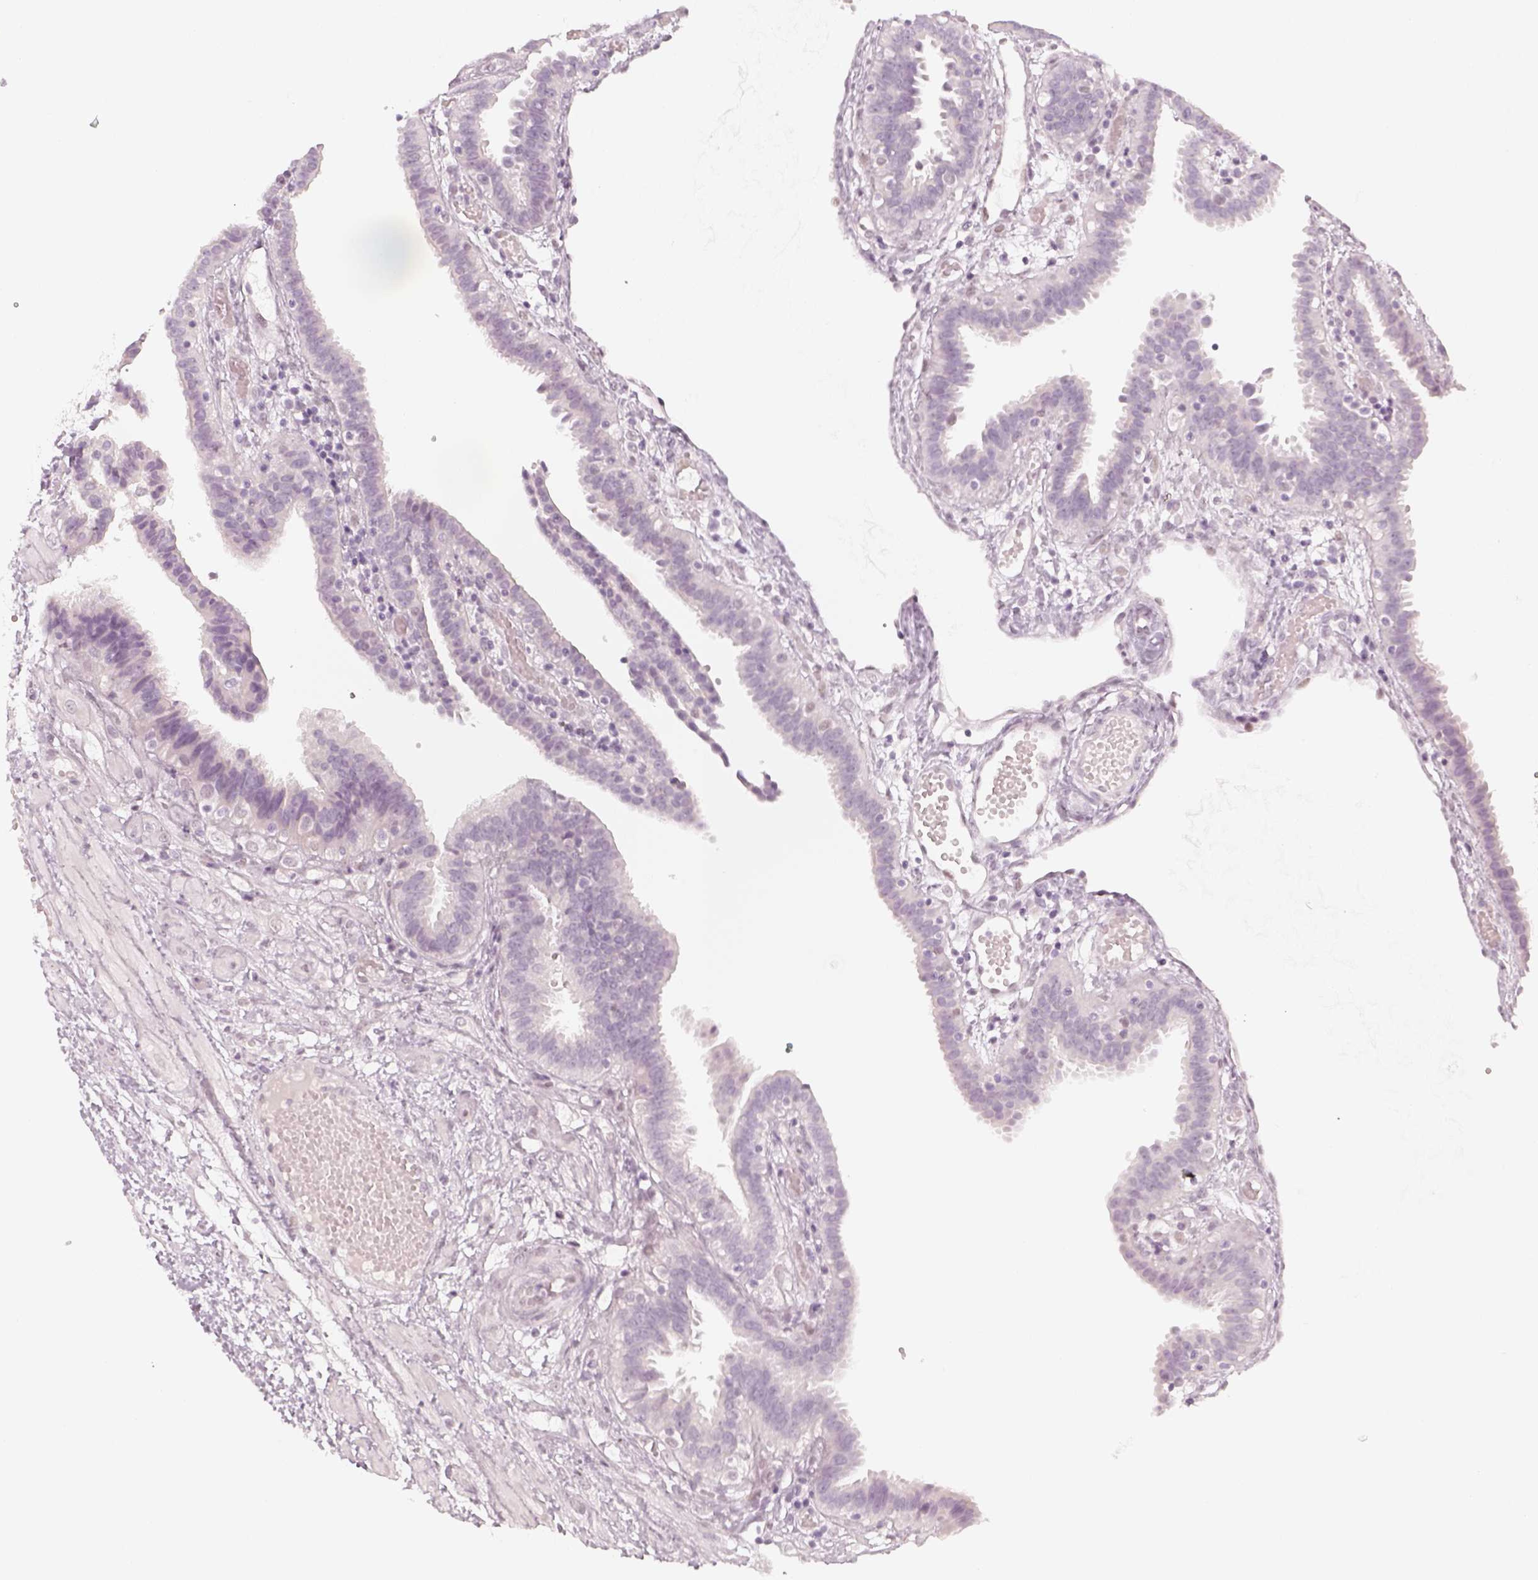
{"staining": {"intensity": "negative", "quantity": "none", "location": "none"}, "tissue": "fallopian tube", "cell_type": "Glandular cells", "image_type": "normal", "snomed": [{"axis": "morphology", "description": "Normal tissue, NOS"}, {"axis": "topography", "description": "Fallopian tube"}], "caption": "Glandular cells are negative for protein expression in benign human fallopian tube. (Stains: DAB (3,3'-diaminobenzidine) immunohistochemistry (IHC) with hematoxylin counter stain, Microscopy: brightfield microscopy at high magnification).", "gene": "KRTAP2", "patient": {"sex": "female", "age": 37}}